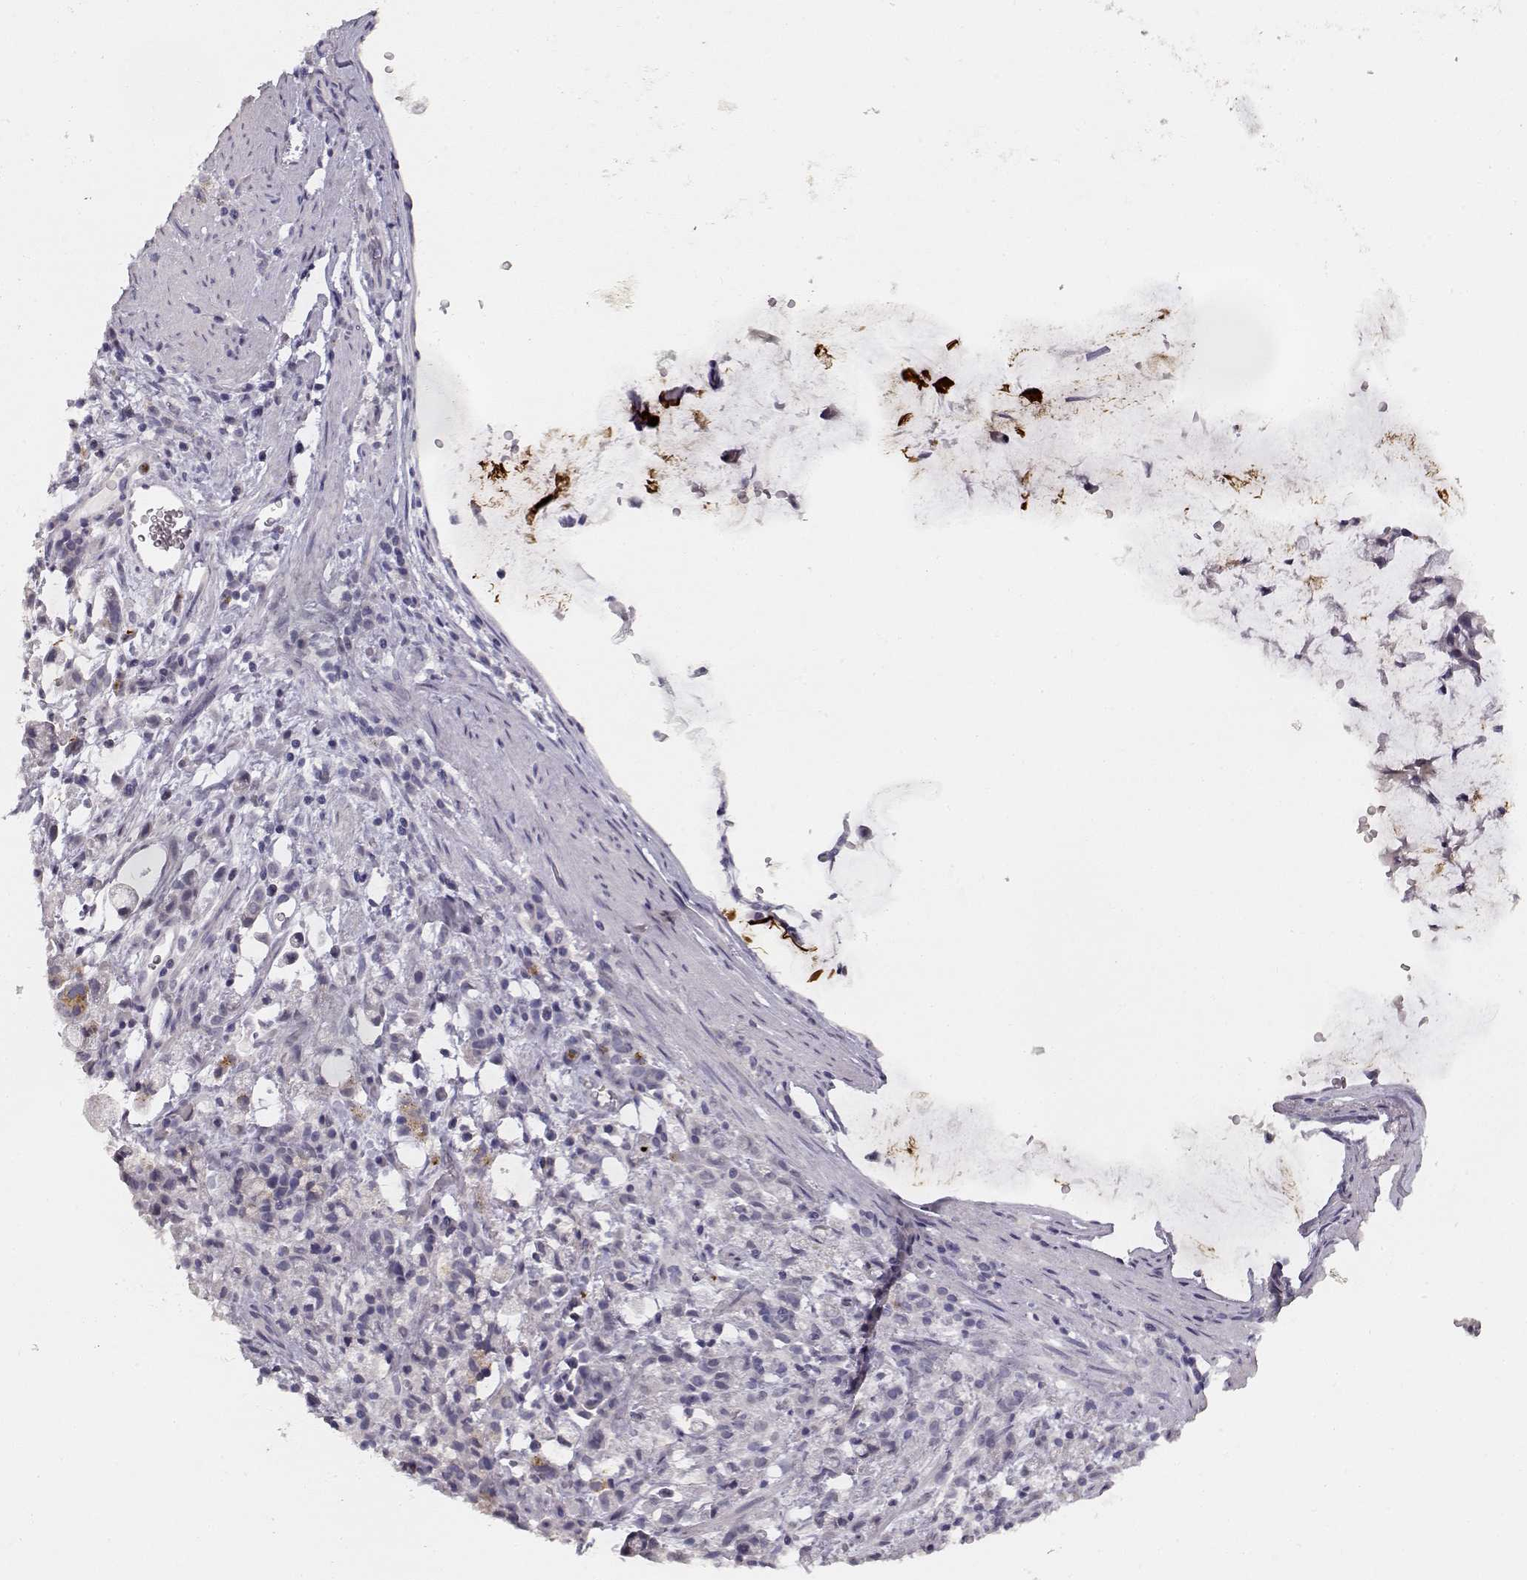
{"staining": {"intensity": "negative", "quantity": "none", "location": "none"}, "tissue": "stomach cancer", "cell_type": "Tumor cells", "image_type": "cancer", "snomed": [{"axis": "morphology", "description": "Adenocarcinoma, NOS"}, {"axis": "topography", "description": "Stomach"}], "caption": "The immunohistochemistry (IHC) histopathology image has no significant staining in tumor cells of adenocarcinoma (stomach) tissue.", "gene": "TPH2", "patient": {"sex": "female", "age": 60}}